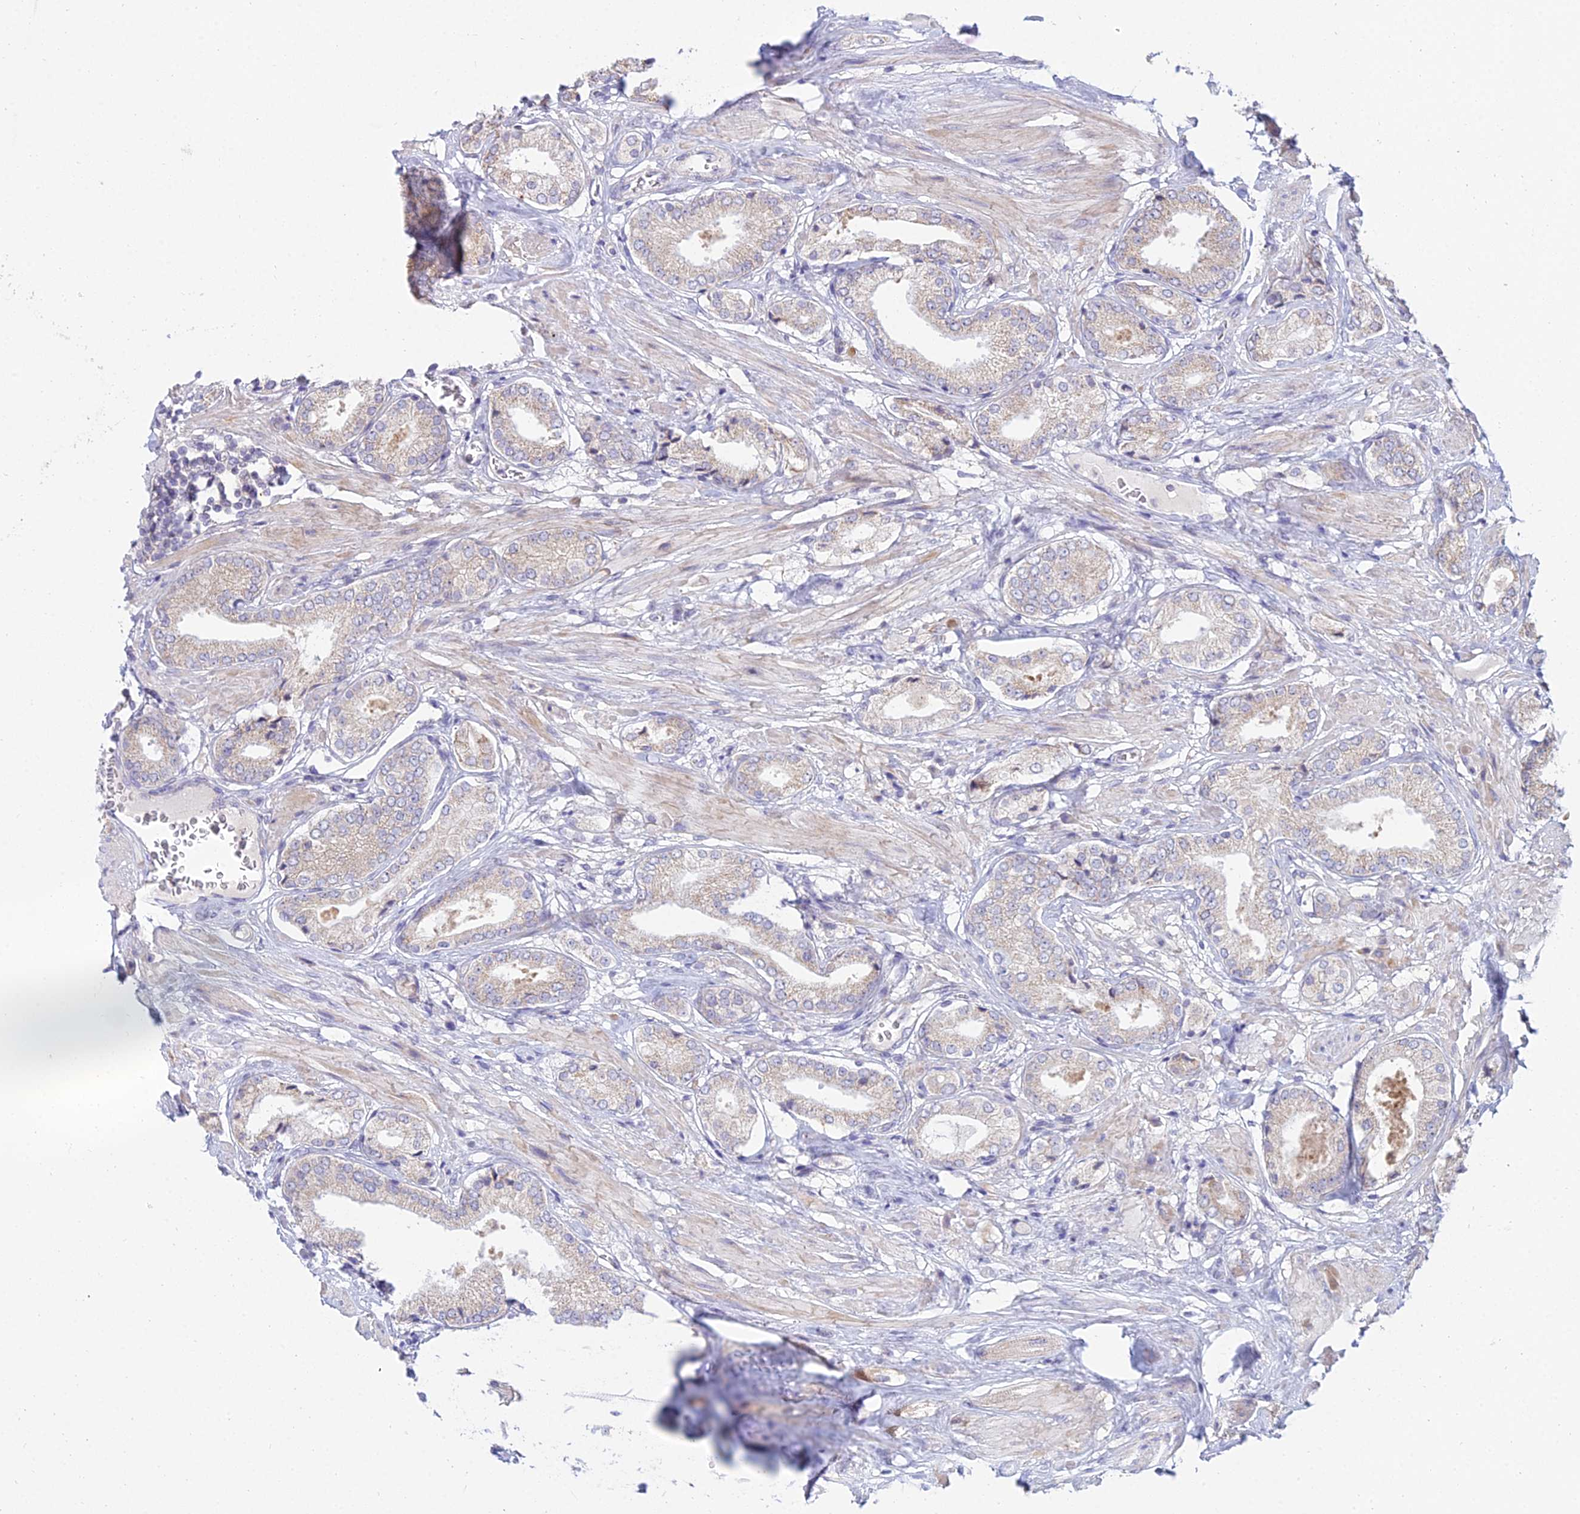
{"staining": {"intensity": "weak", "quantity": "<25%", "location": "cytoplasmic/membranous"}, "tissue": "prostate cancer", "cell_type": "Tumor cells", "image_type": "cancer", "snomed": [{"axis": "morphology", "description": "Adenocarcinoma, High grade"}, {"axis": "topography", "description": "Prostate and seminal vesicle, NOS"}], "caption": "Tumor cells show no significant protein expression in prostate cancer (adenocarcinoma (high-grade)). (DAB (3,3'-diaminobenzidine) IHC, high magnification).", "gene": "CFAP206", "patient": {"sex": "male", "age": 64}}